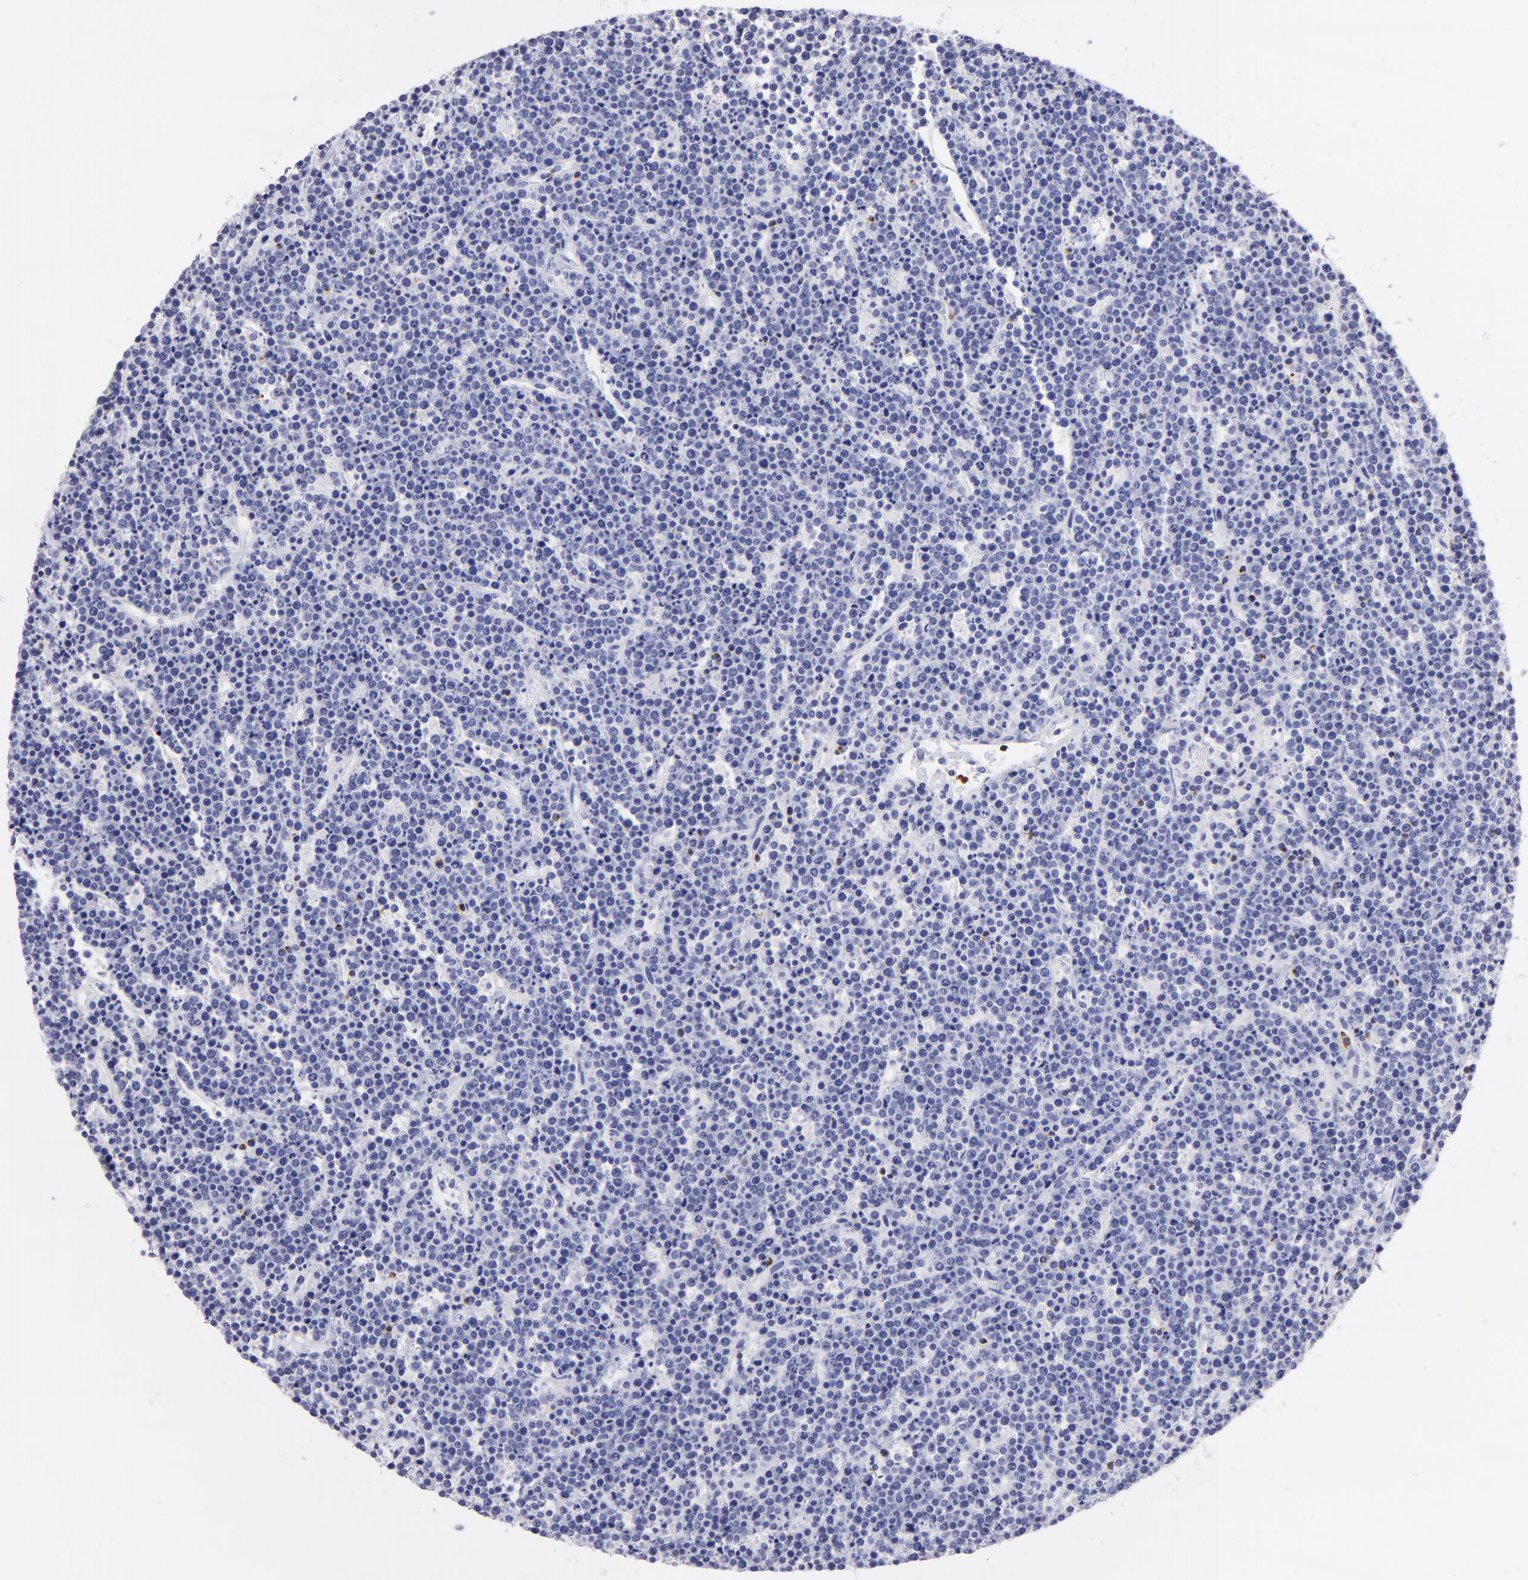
{"staining": {"intensity": "negative", "quantity": "none", "location": "none"}, "tissue": "lymphoma", "cell_type": "Tumor cells", "image_type": "cancer", "snomed": [{"axis": "morphology", "description": "Malignant lymphoma, non-Hodgkin's type, High grade"}, {"axis": "topography", "description": "Ovary"}], "caption": "Tumor cells show no significant staining in malignant lymphoma, non-Hodgkin's type (high-grade). (Stains: DAB (3,3'-diaminobenzidine) IHC with hematoxylin counter stain, Microscopy: brightfield microscopy at high magnification).", "gene": "PRF1", "patient": {"sex": "female", "age": 56}}